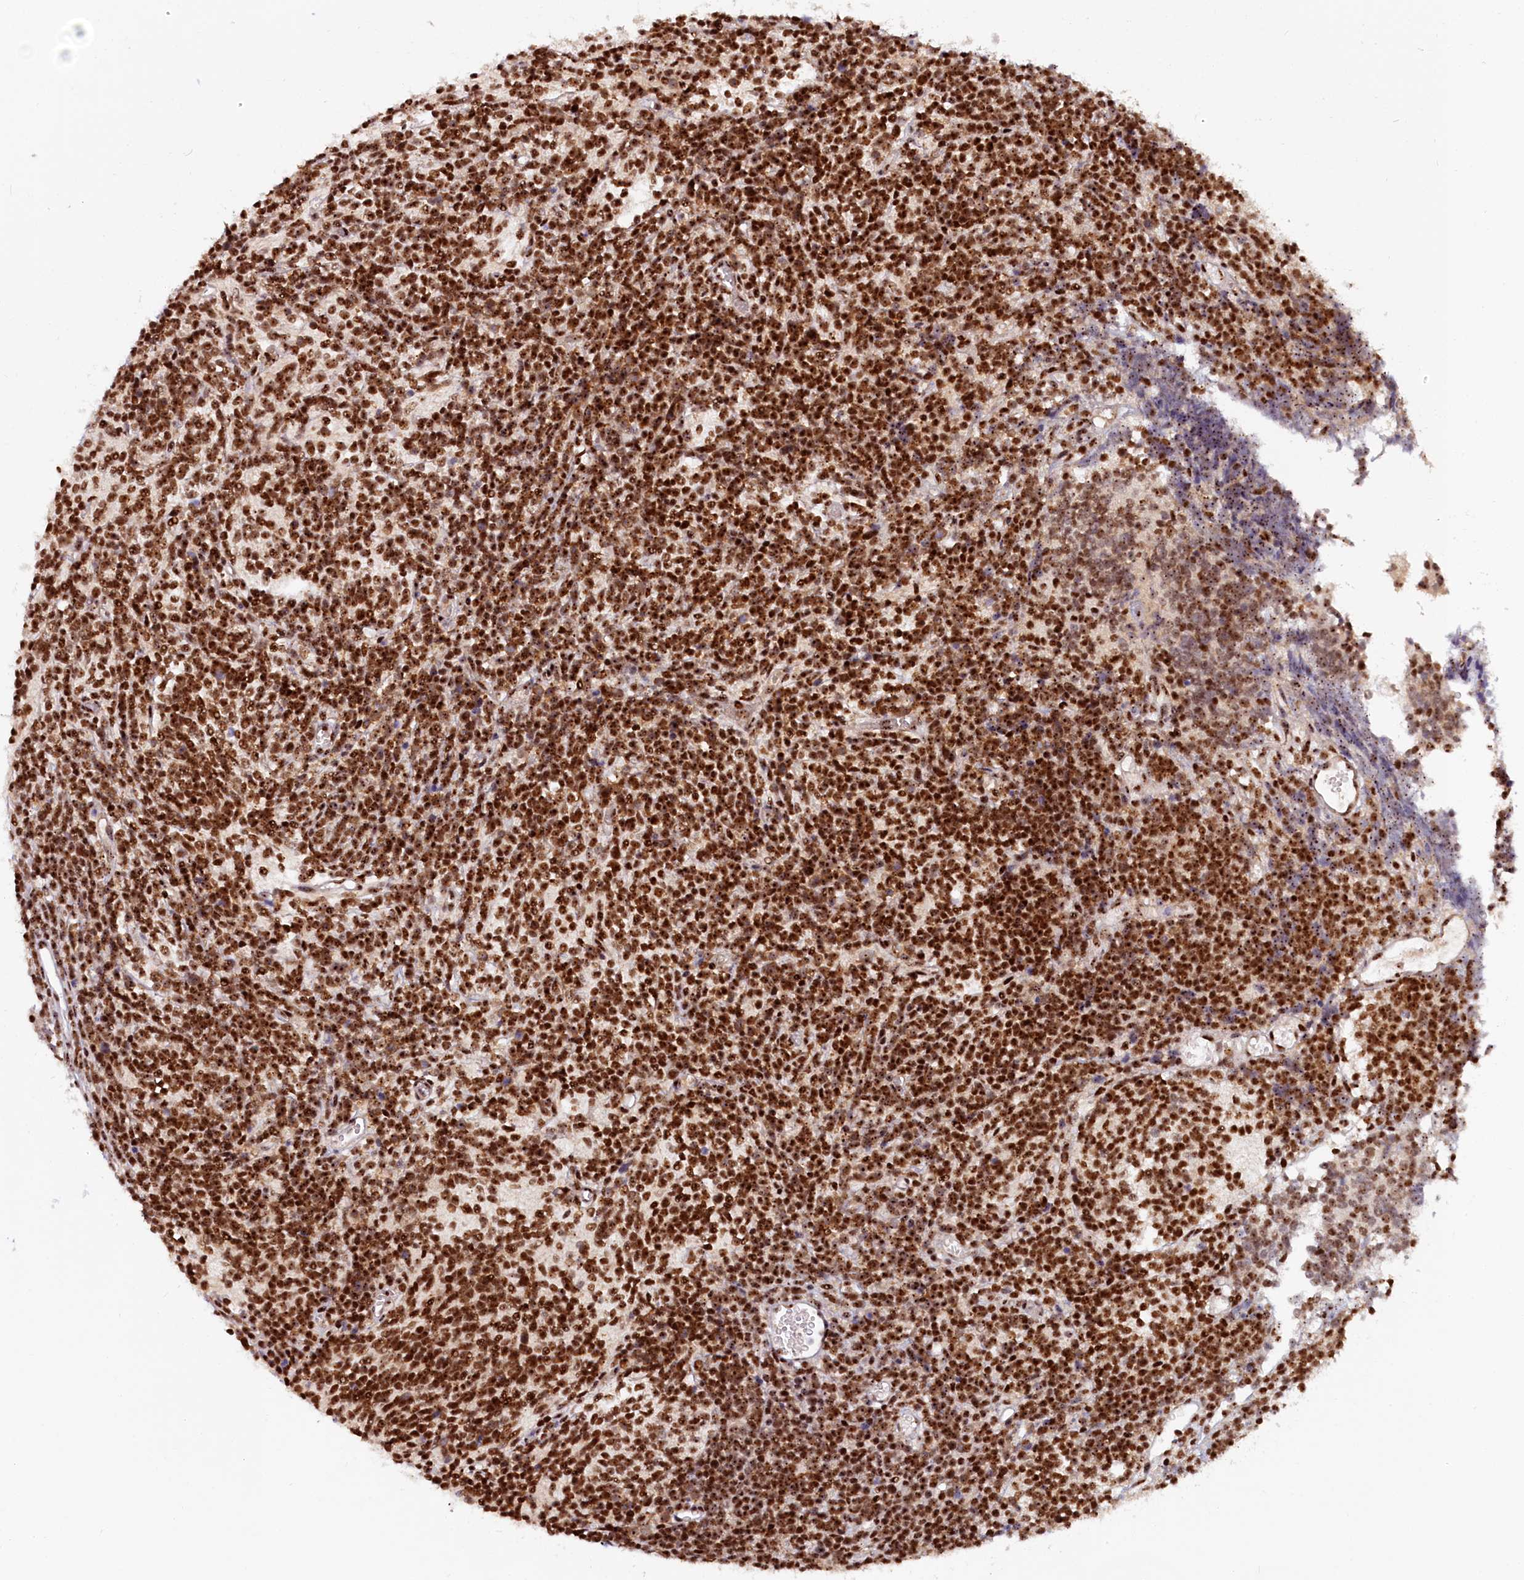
{"staining": {"intensity": "strong", "quantity": ">75%", "location": "nuclear"}, "tissue": "glioma", "cell_type": "Tumor cells", "image_type": "cancer", "snomed": [{"axis": "morphology", "description": "Glioma, malignant, Low grade"}, {"axis": "topography", "description": "Brain"}], "caption": "Brown immunohistochemical staining in human glioma exhibits strong nuclear positivity in about >75% of tumor cells.", "gene": "TCOF1", "patient": {"sex": "female", "age": 1}}